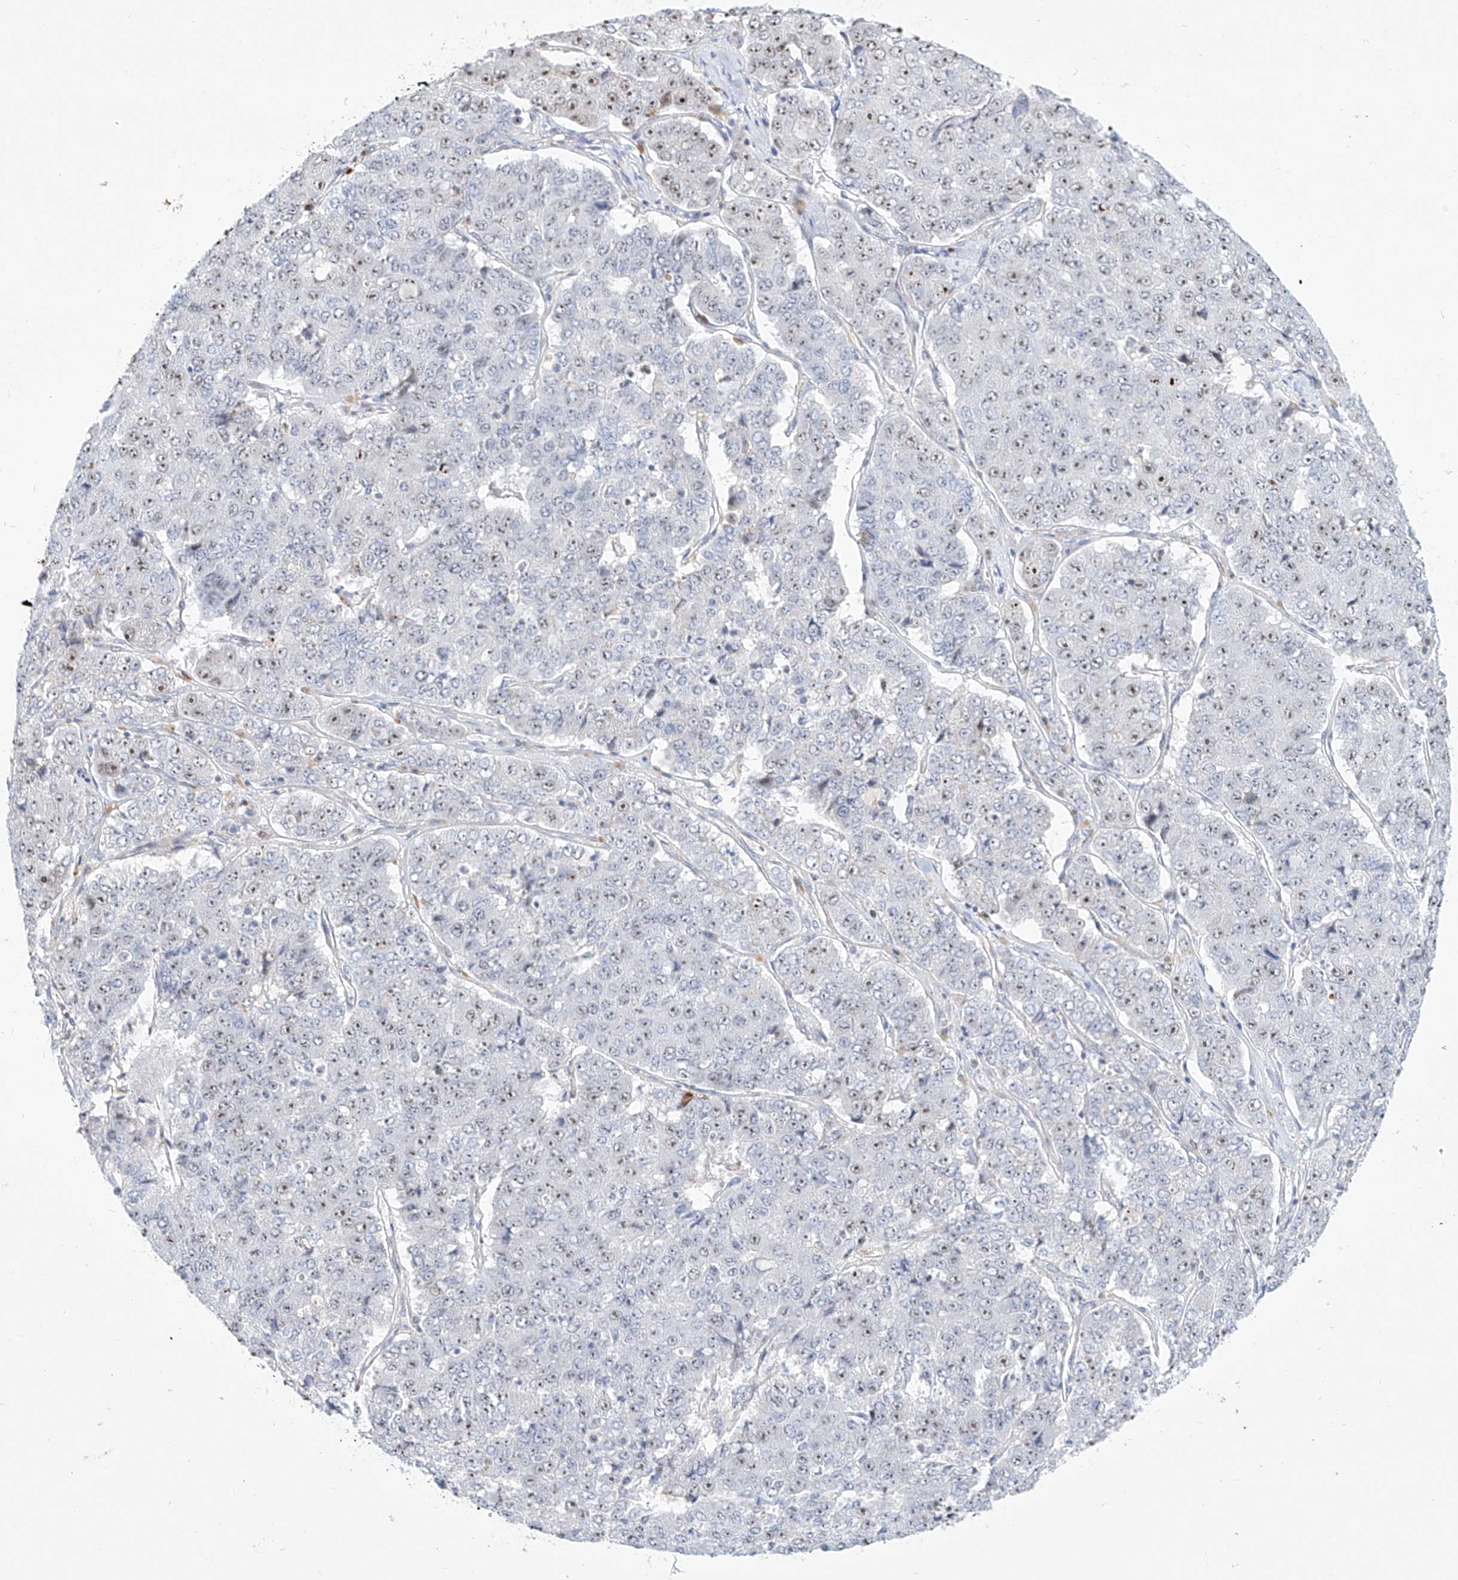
{"staining": {"intensity": "moderate", "quantity": "25%-75%", "location": "nuclear"}, "tissue": "pancreatic cancer", "cell_type": "Tumor cells", "image_type": "cancer", "snomed": [{"axis": "morphology", "description": "Adenocarcinoma, NOS"}, {"axis": "topography", "description": "Pancreas"}], "caption": "This image displays immunohistochemistry staining of adenocarcinoma (pancreatic), with medium moderate nuclear expression in approximately 25%-75% of tumor cells.", "gene": "SNU13", "patient": {"sex": "male", "age": 50}}